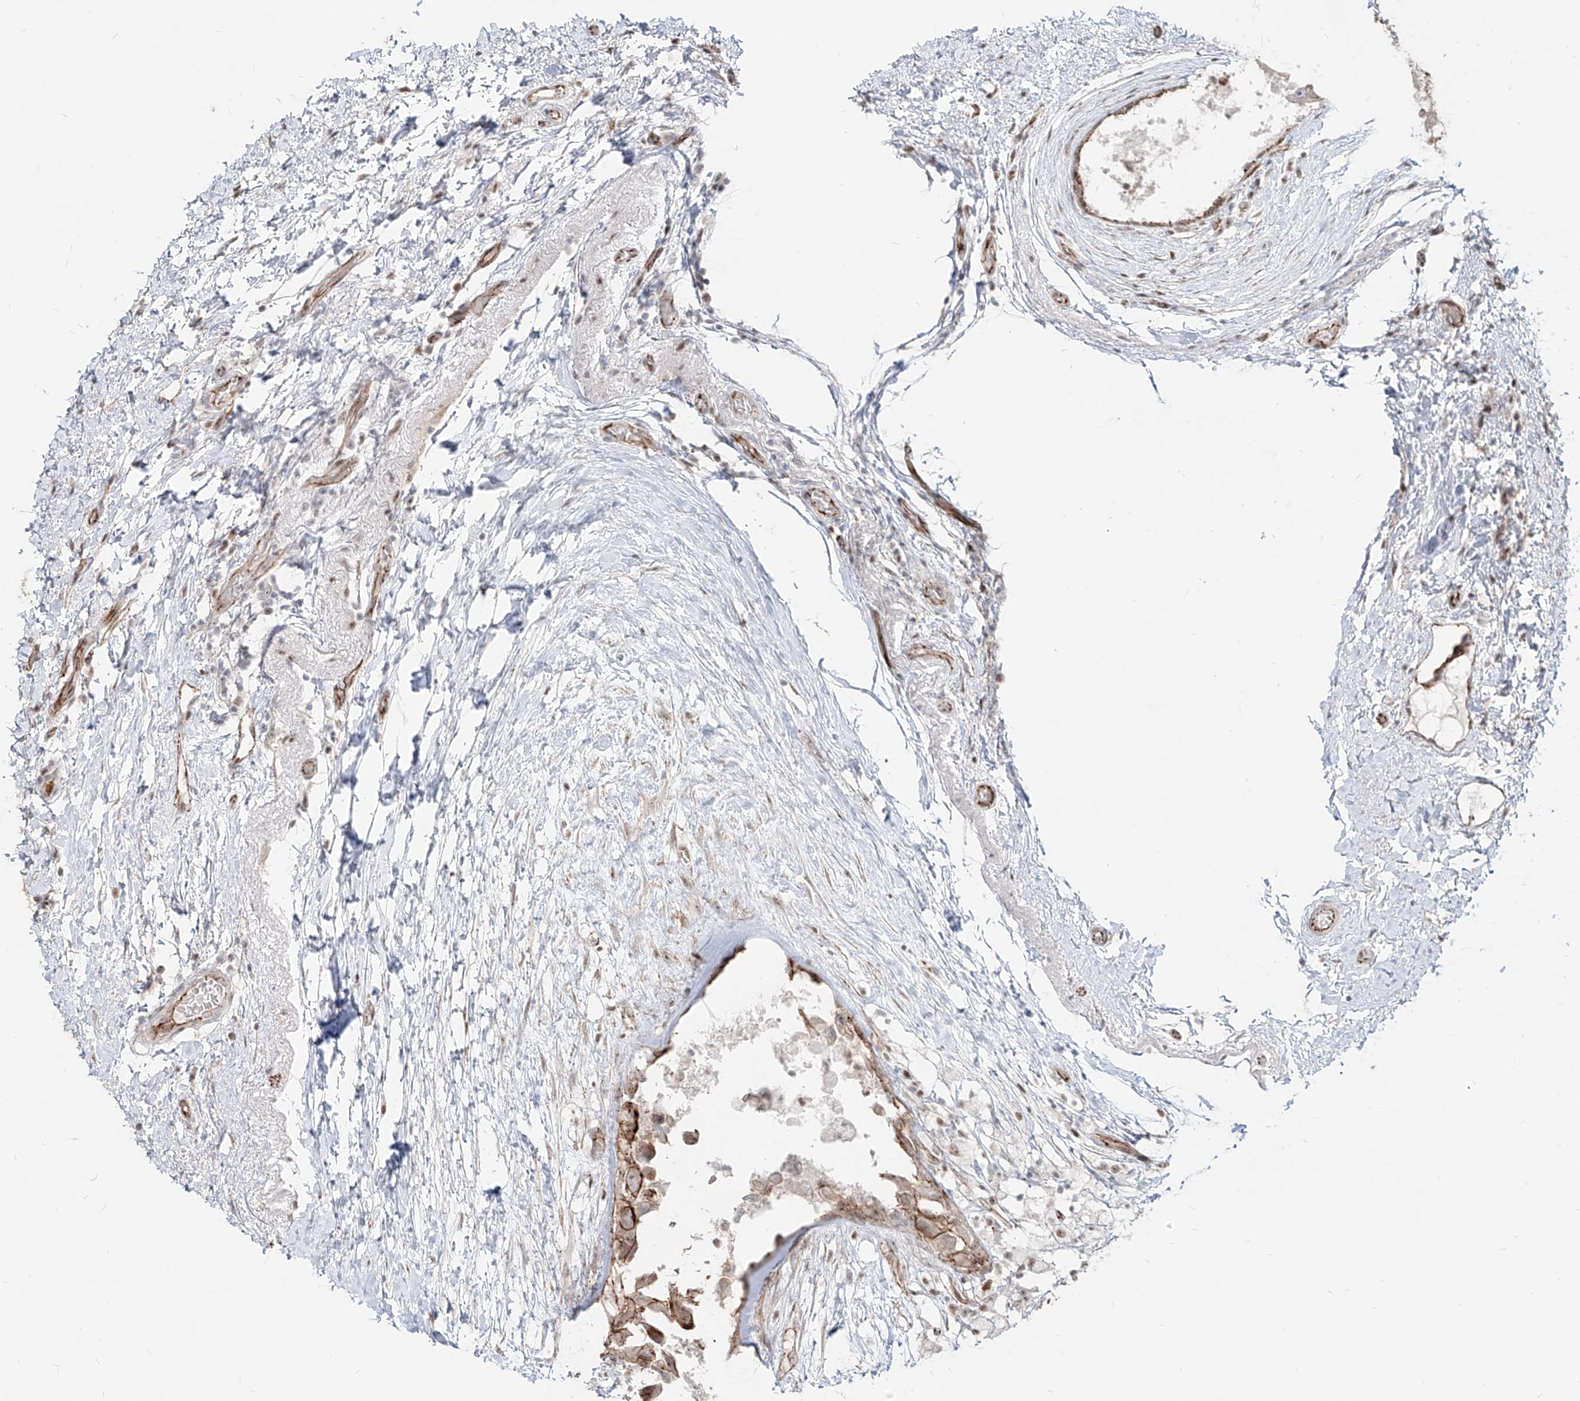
{"staining": {"intensity": "moderate", "quantity": ">75%", "location": "cytoplasmic/membranous"}, "tissue": "breast cancer", "cell_type": "Tumor cells", "image_type": "cancer", "snomed": [{"axis": "morphology", "description": "Duct carcinoma"}, {"axis": "topography", "description": "Breast"}], "caption": "Breast cancer stained for a protein (brown) reveals moderate cytoplasmic/membranous positive positivity in approximately >75% of tumor cells.", "gene": "ZNF710", "patient": {"sex": "female", "age": 62}}